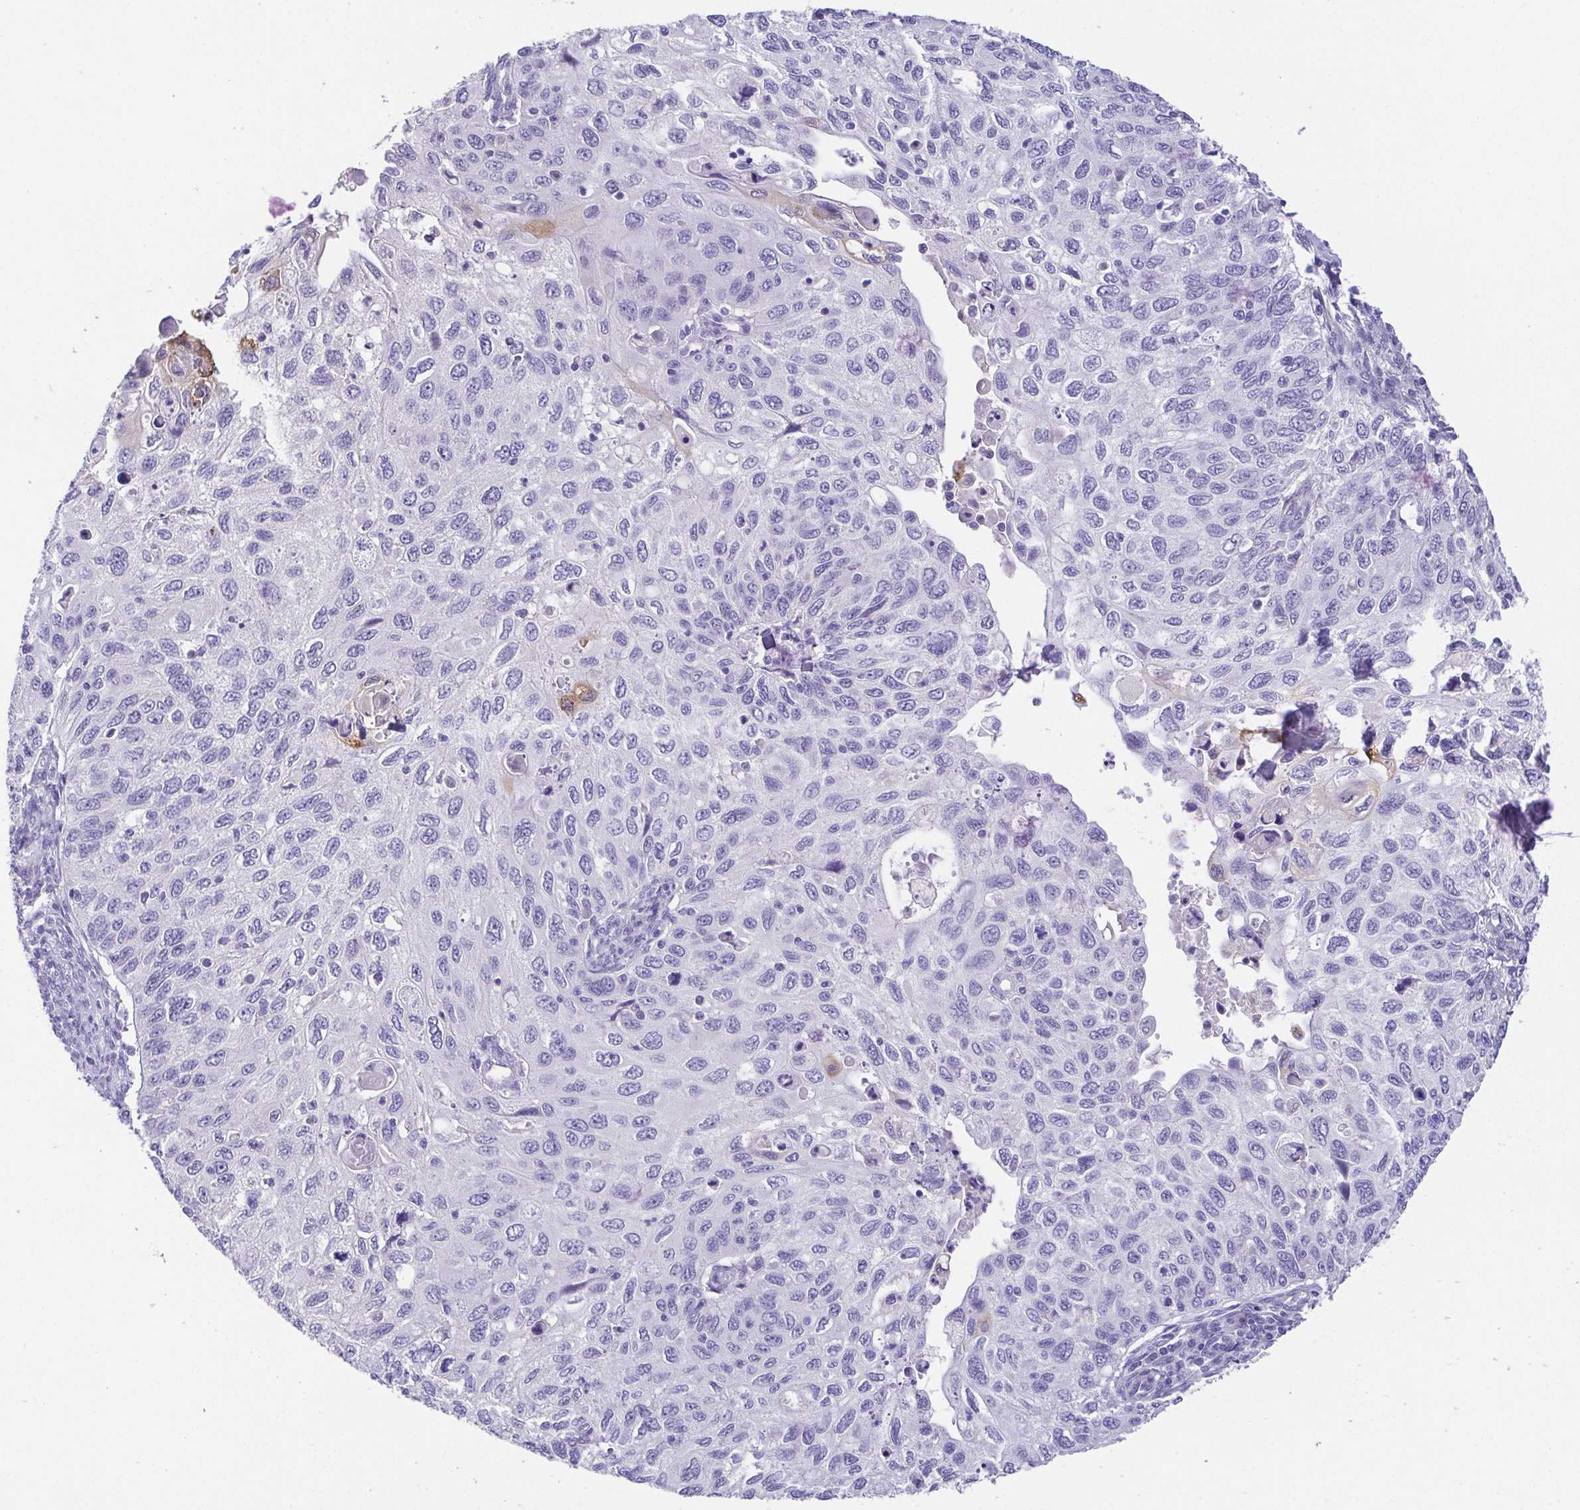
{"staining": {"intensity": "weak", "quantity": "<25%", "location": "cytoplasmic/membranous"}, "tissue": "cervical cancer", "cell_type": "Tumor cells", "image_type": "cancer", "snomed": [{"axis": "morphology", "description": "Squamous cell carcinoma, NOS"}, {"axis": "topography", "description": "Cervix"}], "caption": "This is an immunohistochemistry photomicrograph of cervical cancer. There is no positivity in tumor cells.", "gene": "HAPLN2", "patient": {"sex": "female", "age": 70}}